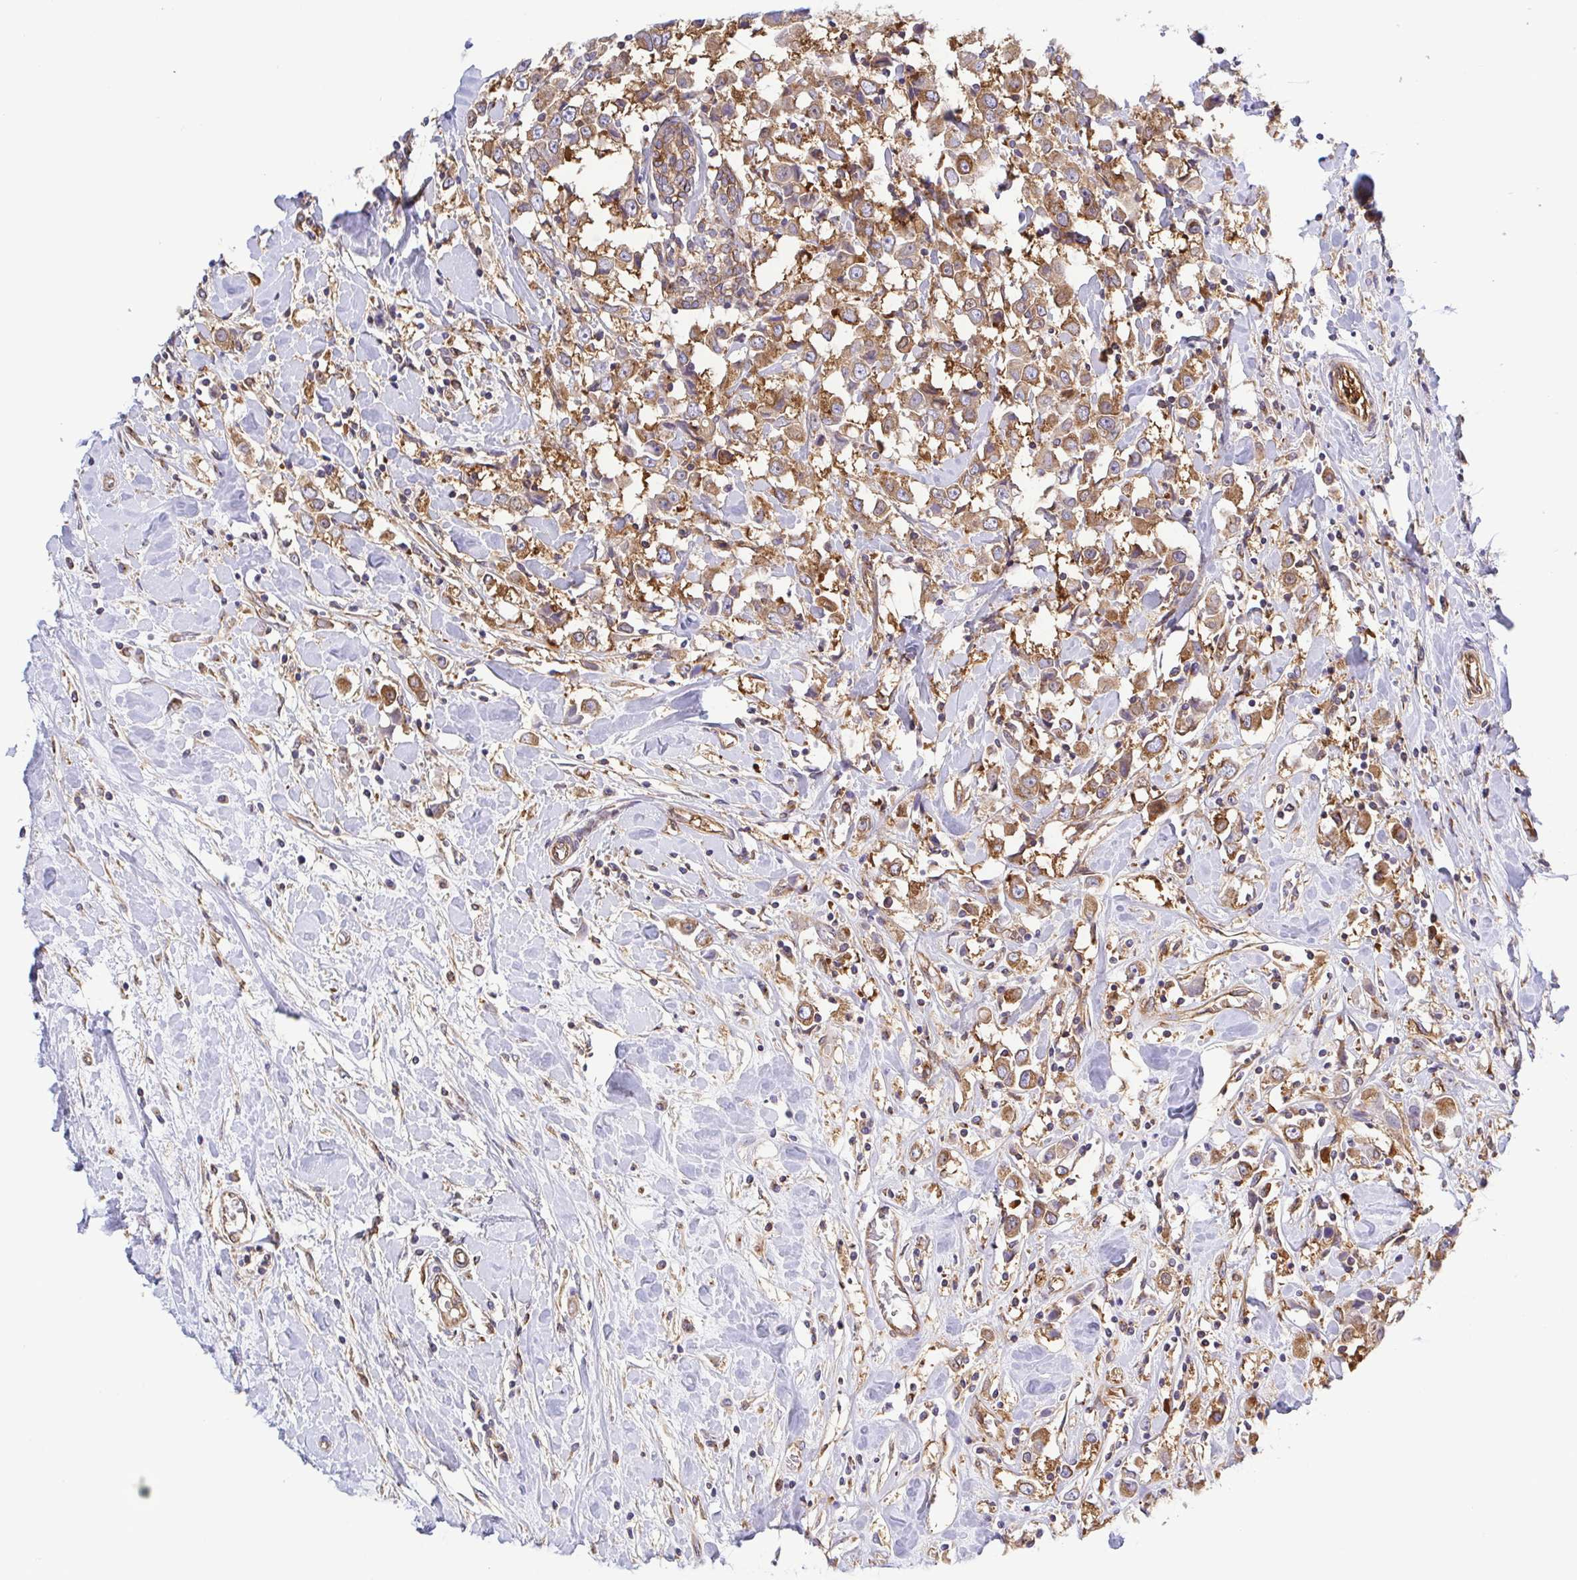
{"staining": {"intensity": "moderate", "quantity": ">75%", "location": "cytoplasmic/membranous"}, "tissue": "breast cancer", "cell_type": "Tumor cells", "image_type": "cancer", "snomed": [{"axis": "morphology", "description": "Duct carcinoma"}, {"axis": "topography", "description": "Breast"}], "caption": "Protein staining of breast cancer tissue exhibits moderate cytoplasmic/membranous positivity in about >75% of tumor cells. Immunohistochemistry stains the protein in brown and the nuclei are stained blue.", "gene": "KIF5B", "patient": {"sex": "female", "age": 61}}